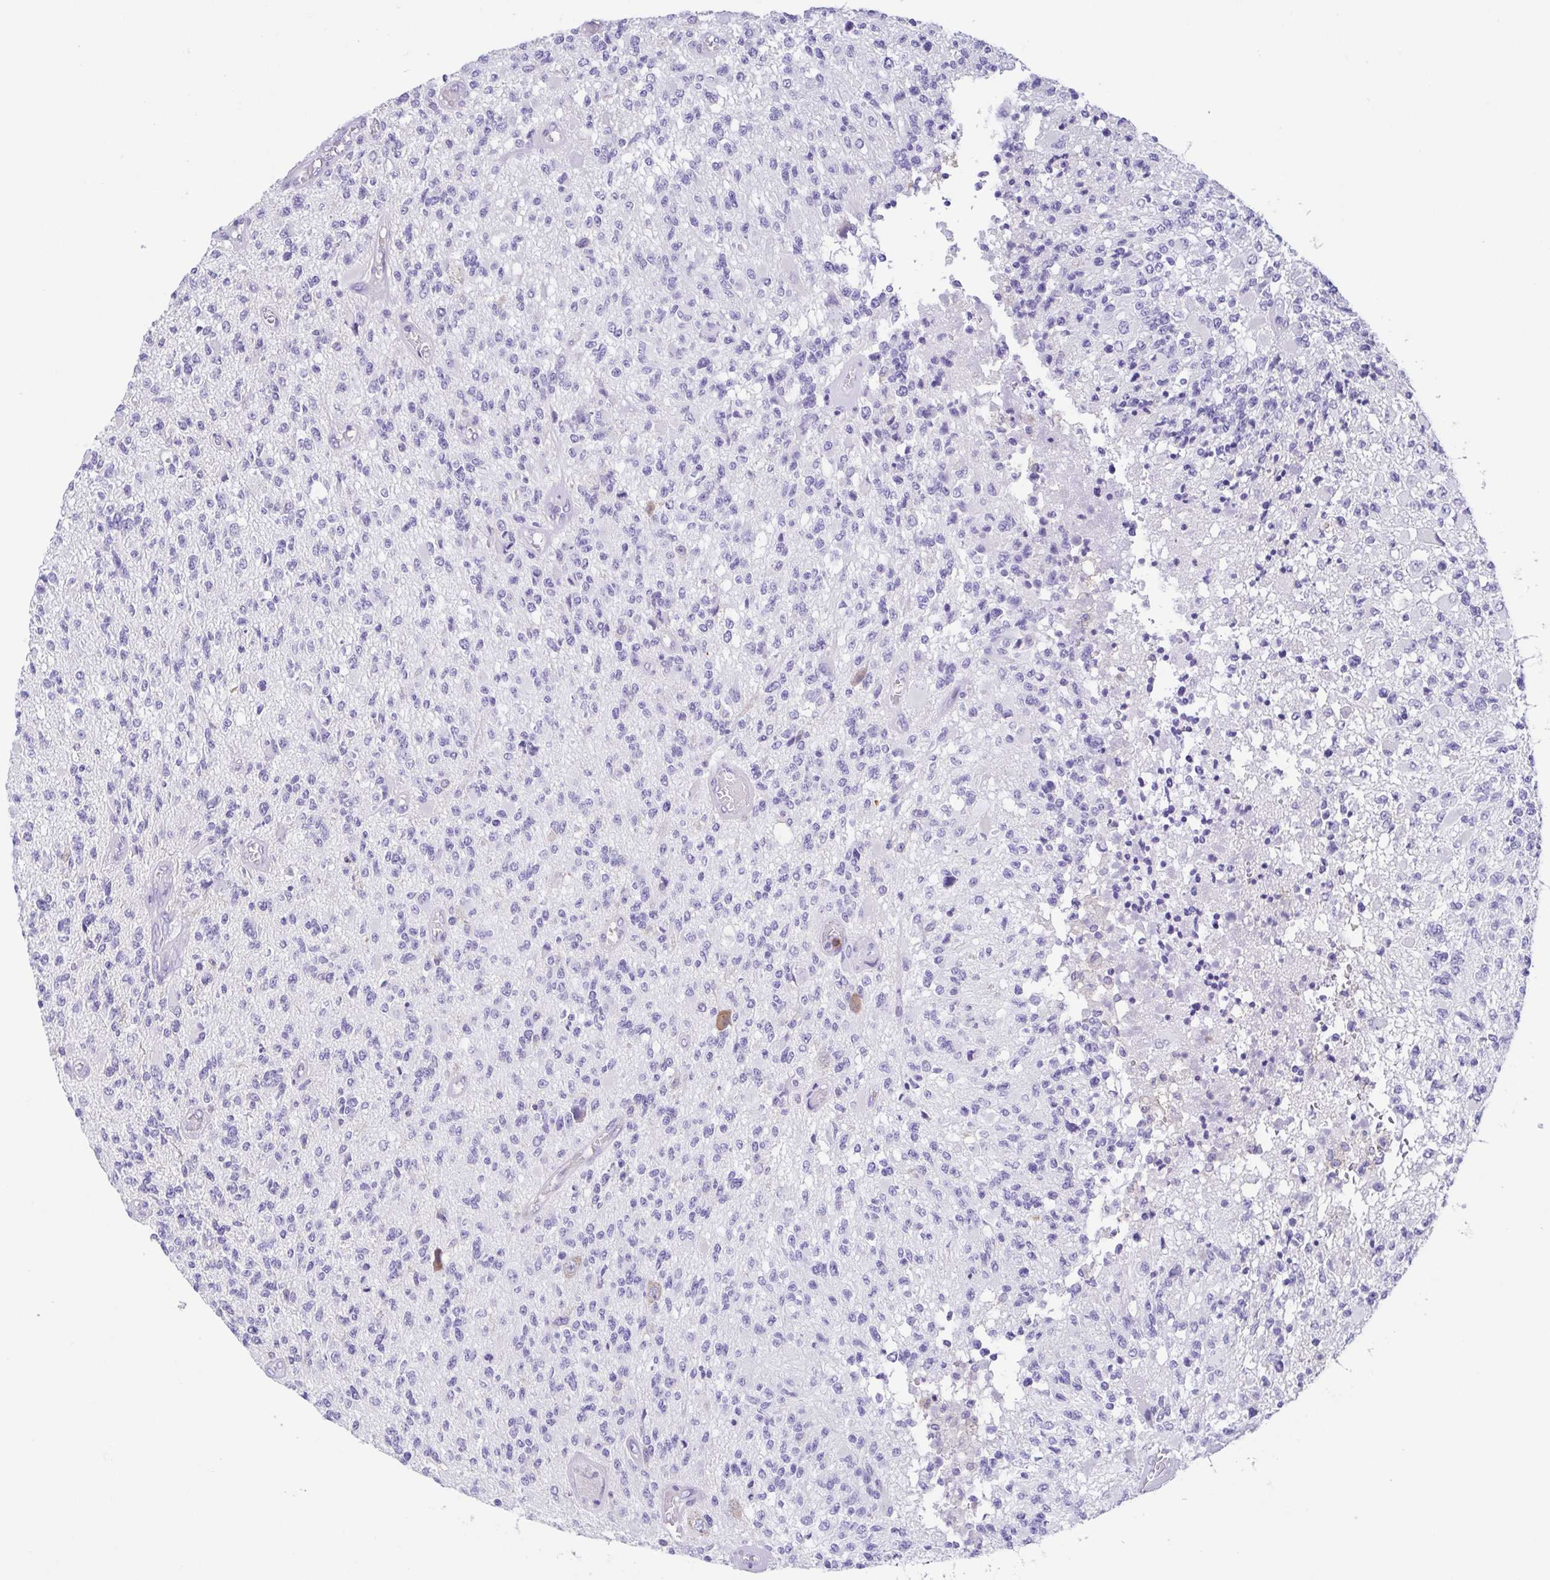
{"staining": {"intensity": "negative", "quantity": "none", "location": "none"}, "tissue": "glioma", "cell_type": "Tumor cells", "image_type": "cancer", "snomed": [{"axis": "morphology", "description": "Glioma, malignant, High grade"}, {"axis": "topography", "description": "Brain"}], "caption": "High power microscopy histopathology image of an IHC histopathology image of glioma, revealing no significant staining in tumor cells.", "gene": "ARPP21", "patient": {"sex": "female", "age": 63}}